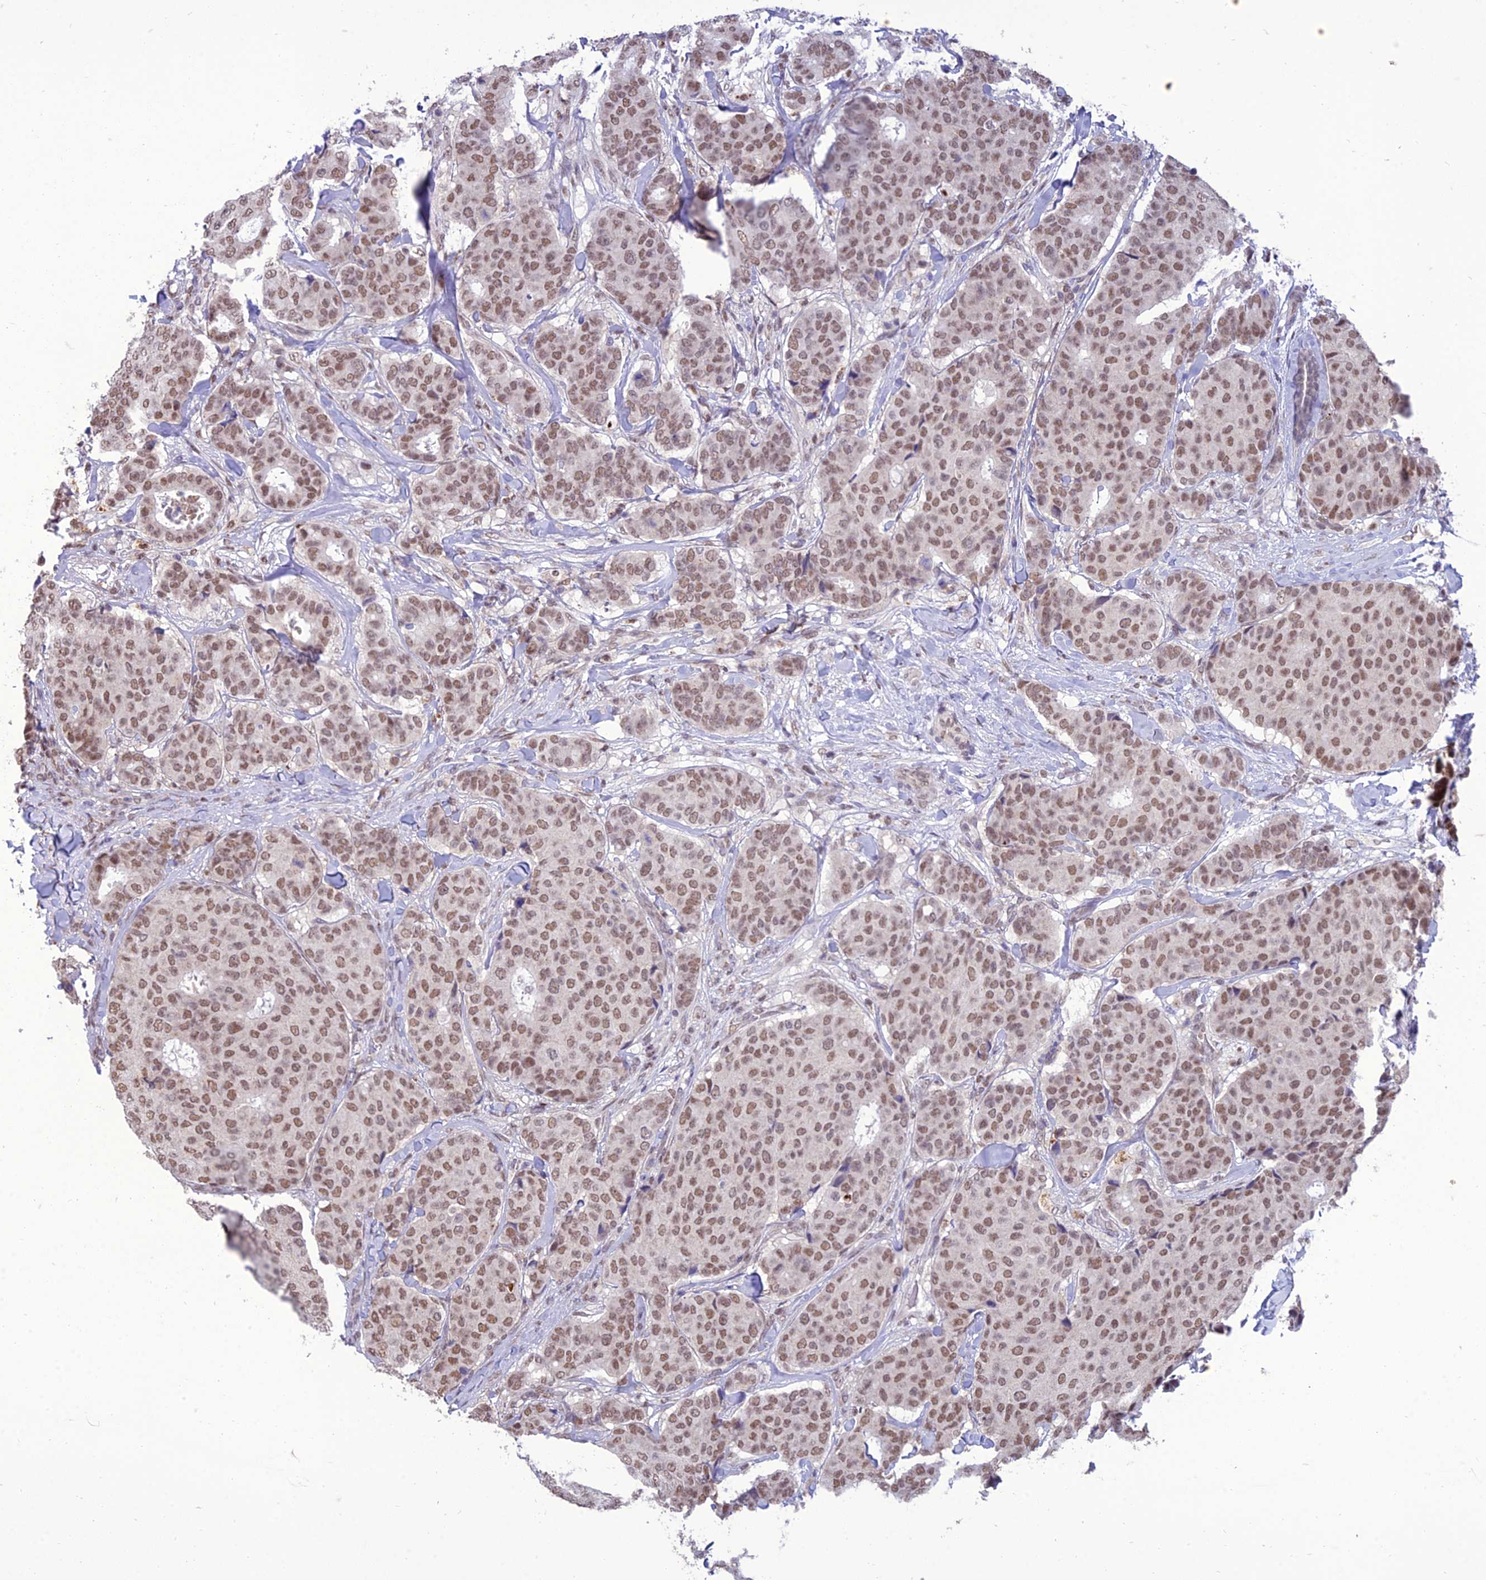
{"staining": {"intensity": "moderate", "quantity": ">75%", "location": "nuclear"}, "tissue": "breast cancer", "cell_type": "Tumor cells", "image_type": "cancer", "snomed": [{"axis": "morphology", "description": "Duct carcinoma"}, {"axis": "topography", "description": "Breast"}], "caption": "There is medium levels of moderate nuclear positivity in tumor cells of breast cancer, as demonstrated by immunohistochemical staining (brown color).", "gene": "RANBP3", "patient": {"sex": "female", "age": 75}}